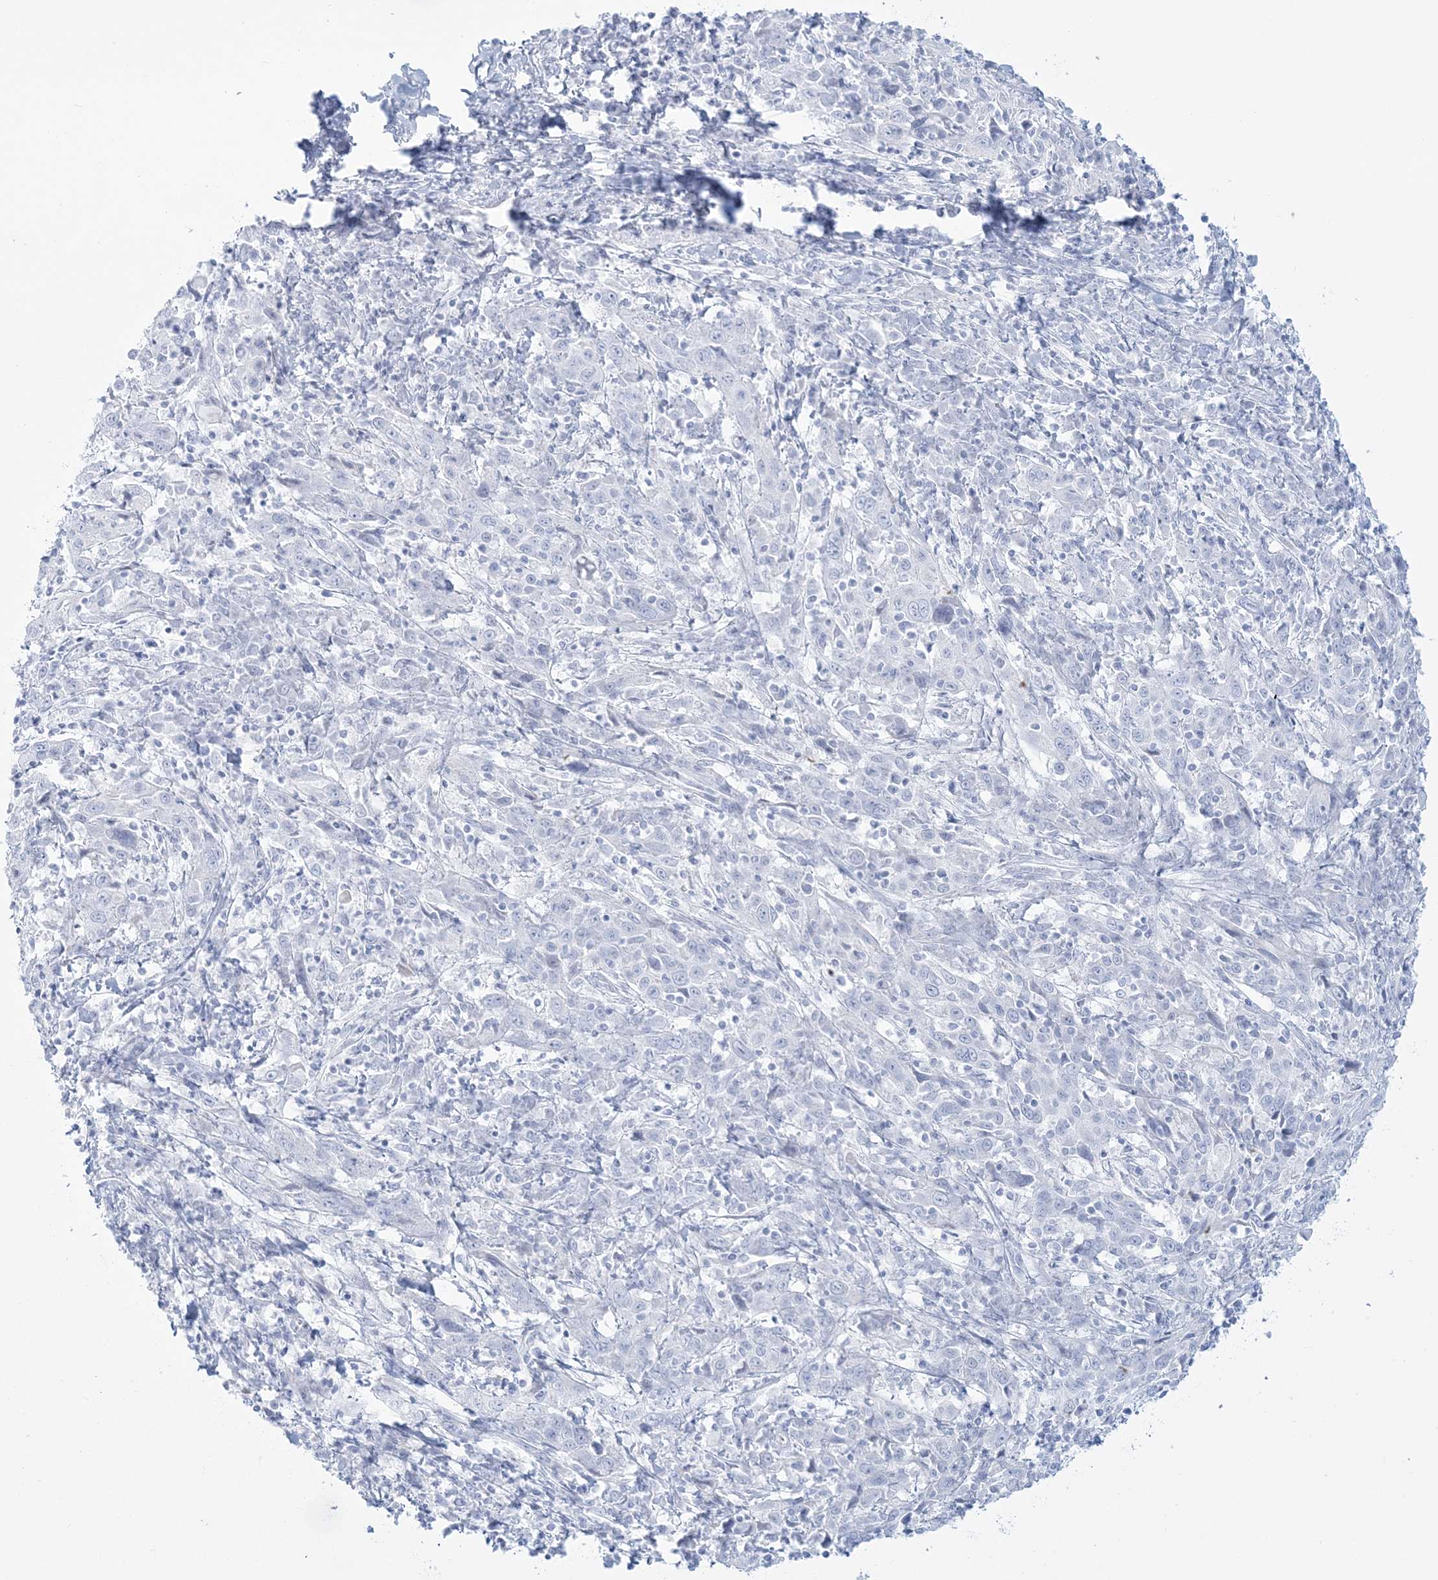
{"staining": {"intensity": "negative", "quantity": "none", "location": "none"}, "tissue": "cervical cancer", "cell_type": "Tumor cells", "image_type": "cancer", "snomed": [{"axis": "morphology", "description": "Squamous cell carcinoma, NOS"}, {"axis": "topography", "description": "Cervix"}], "caption": "This is an IHC image of cervical squamous cell carcinoma. There is no positivity in tumor cells.", "gene": "ADGB", "patient": {"sex": "female", "age": 46}}